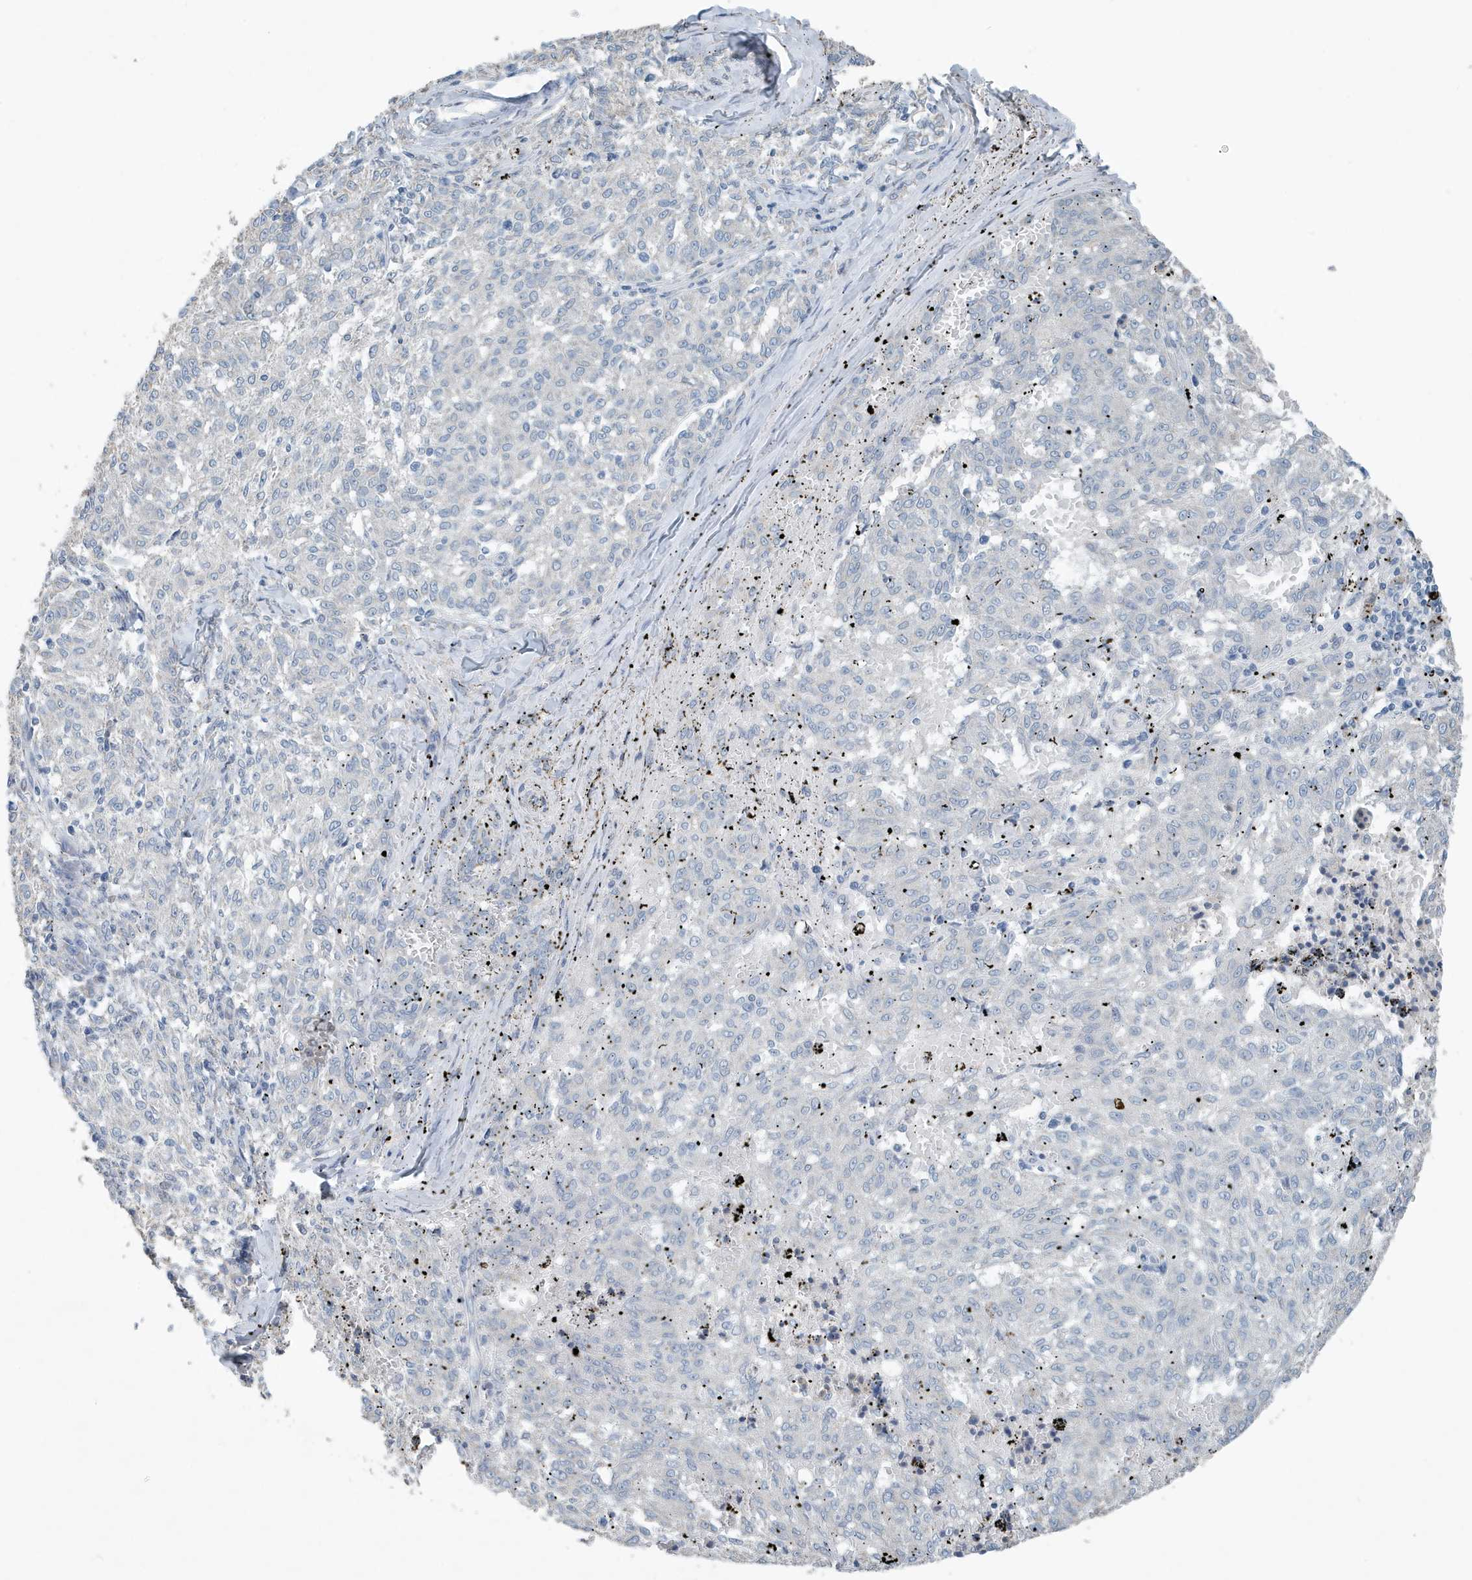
{"staining": {"intensity": "negative", "quantity": "none", "location": "none"}, "tissue": "melanoma", "cell_type": "Tumor cells", "image_type": "cancer", "snomed": [{"axis": "morphology", "description": "Malignant melanoma, NOS"}, {"axis": "topography", "description": "Skin"}], "caption": "High power microscopy photomicrograph of an IHC micrograph of melanoma, revealing no significant staining in tumor cells. (DAB IHC visualized using brightfield microscopy, high magnification).", "gene": "UGT2B4", "patient": {"sex": "female", "age": 72}}